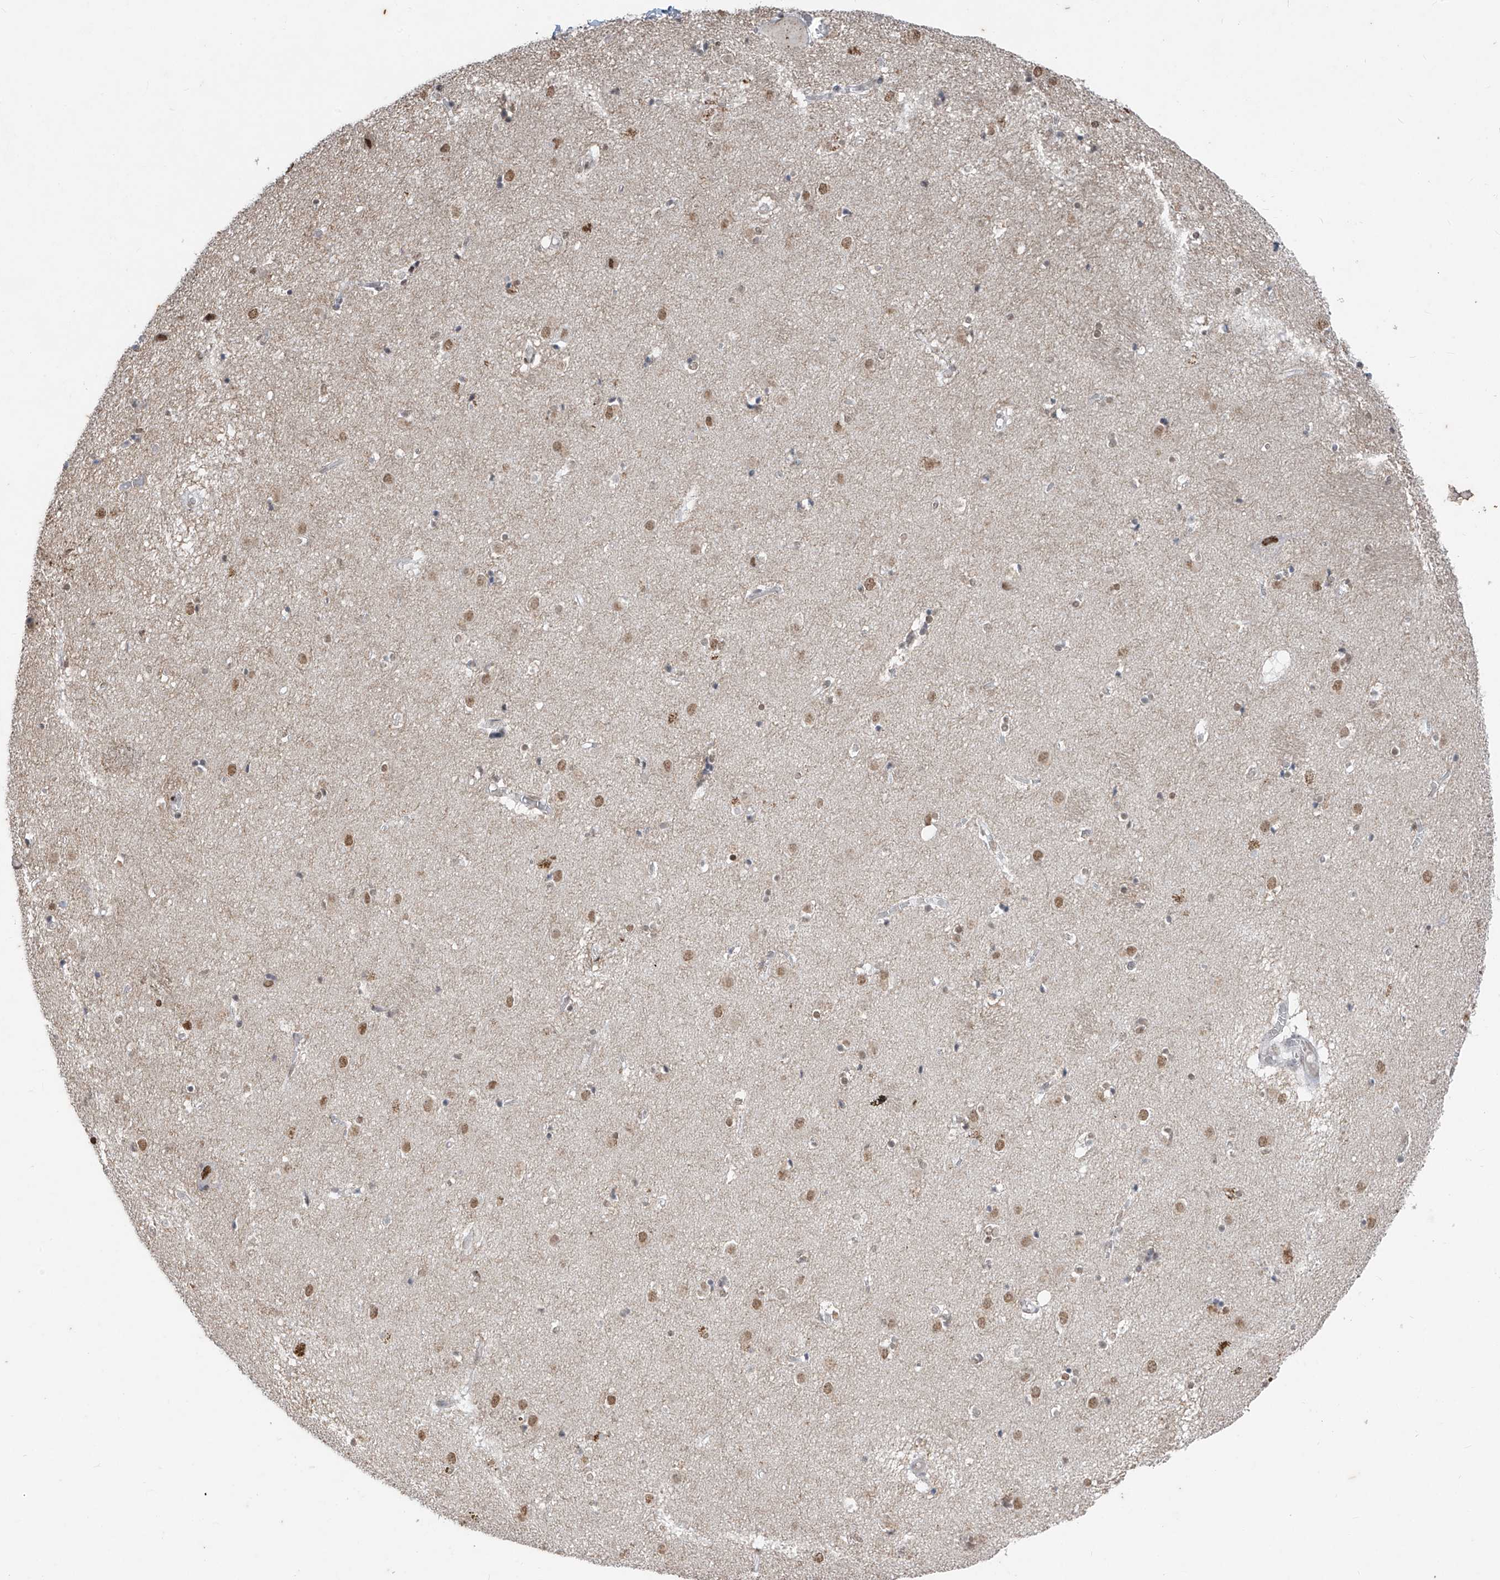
{"staining": {"intensity": "moderate", "quantity": "25%-75%", "location": "nuclear"}, "tissue": "caudate", "cell_type": "Glial cells", "image_type": "normal", "snomed": [{"axis": "morphology", "description": "Normal tissue, NOS"}, {"axis": "topography", "description": "Lateral ventricle wall"}], "caption": "Glial cells display medium levels of moderate nuclear expression in about 25%-75% of cells in unremarkable human caudate.", "gene": "TFEC", "patient": {"sex": "male", "age": 70}}